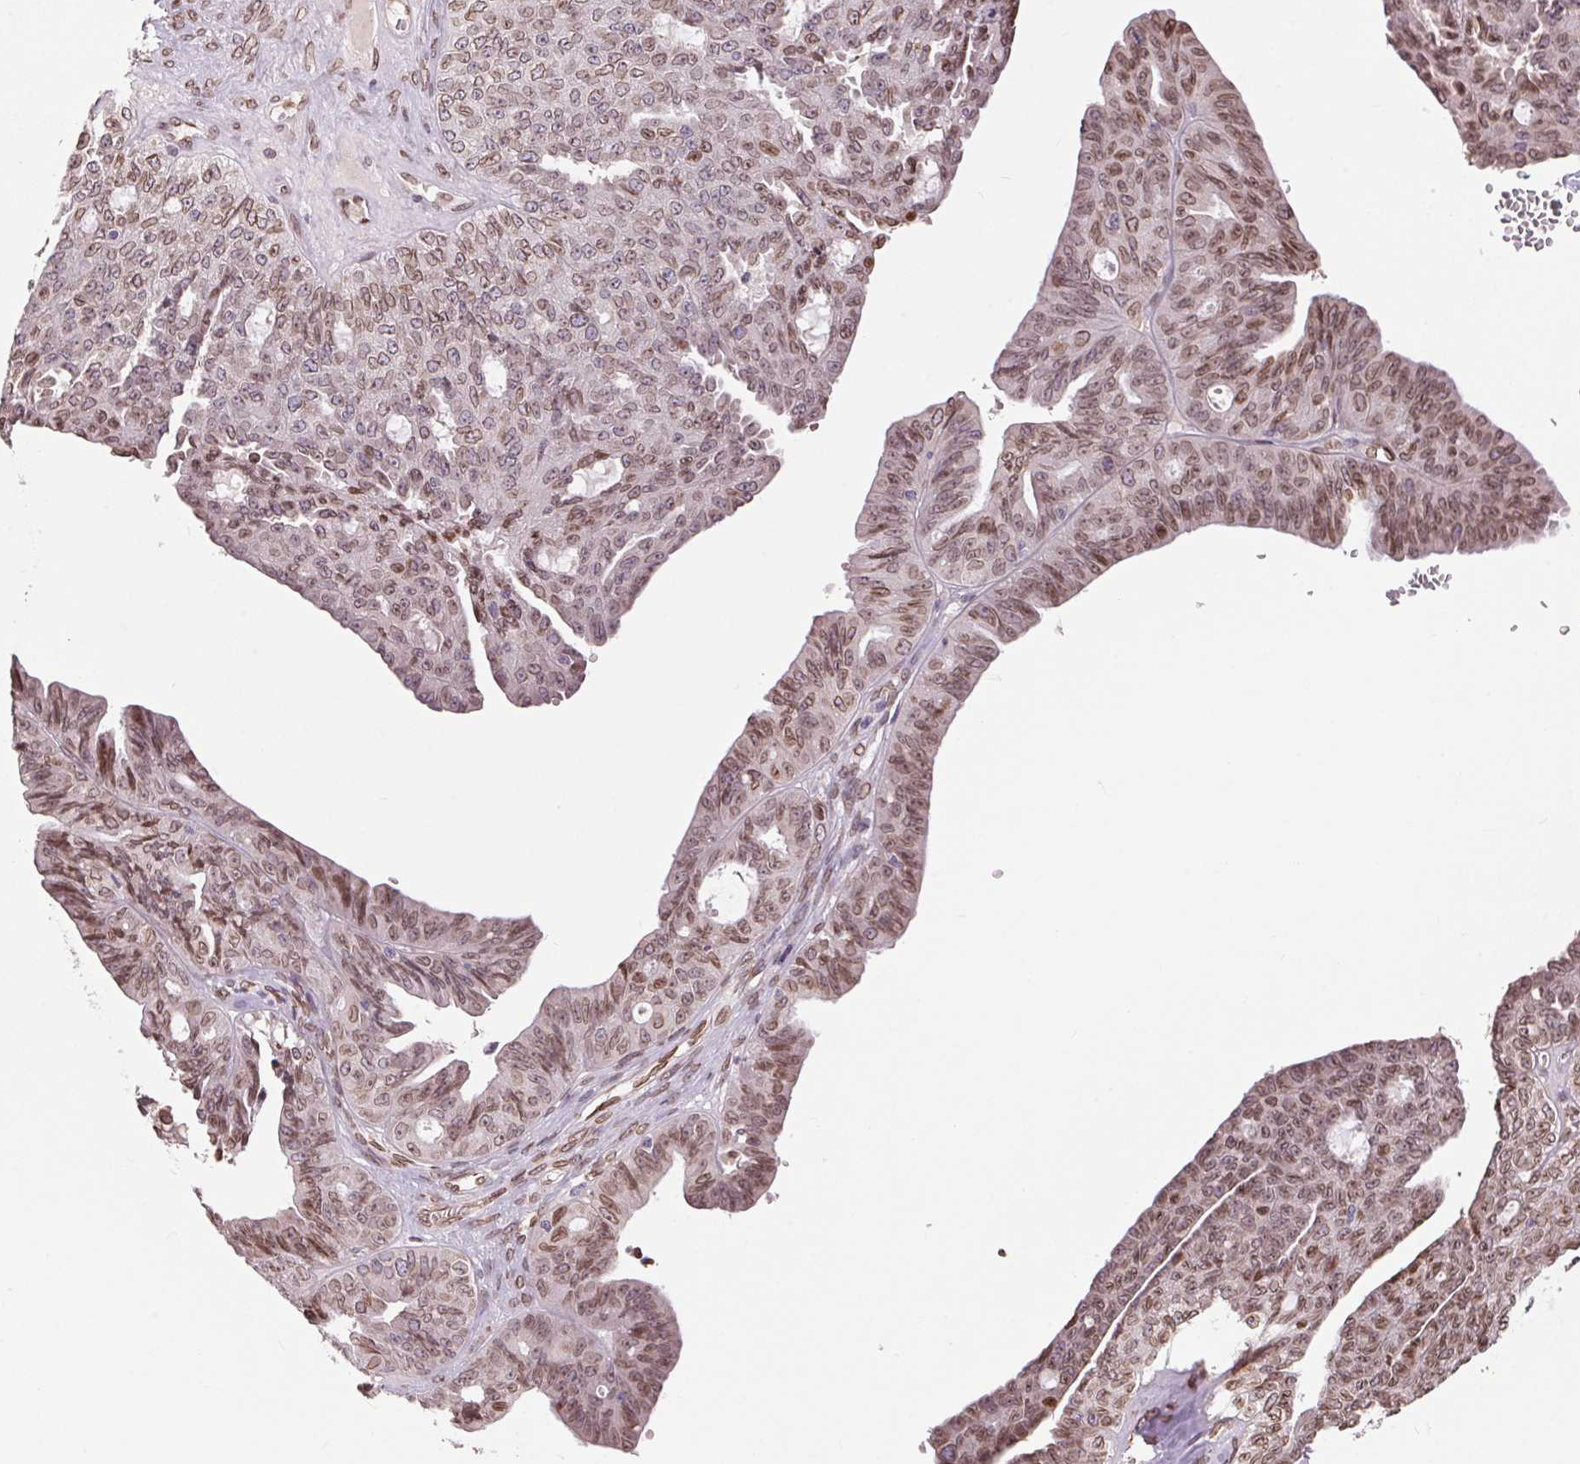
{"staining": {"intensity": "moderate", "quantity": ">75%", "location": "cytoplasmic/membranous,nuclear"}, "tissue": "ovarian cancer", "cell_type": "Tumor cells", "image_type": "cancer", "snomed": [{"axis": "morphology", "description": "Cystadenocarcinoma, serous, NOS"}, {"axis": "topography", "description": "Ovary"}], "caption": "Brown immunohistochemical staining in human ovarian cancer exhibits moderate cytoplasmic/membranous and nuclear positivity in about >75% of tumor cells. (Brightfield microscopy of DAB IHC at high magnification).", "gene": "TMEM175", "patient": {"sex": "female", "age": 71}}